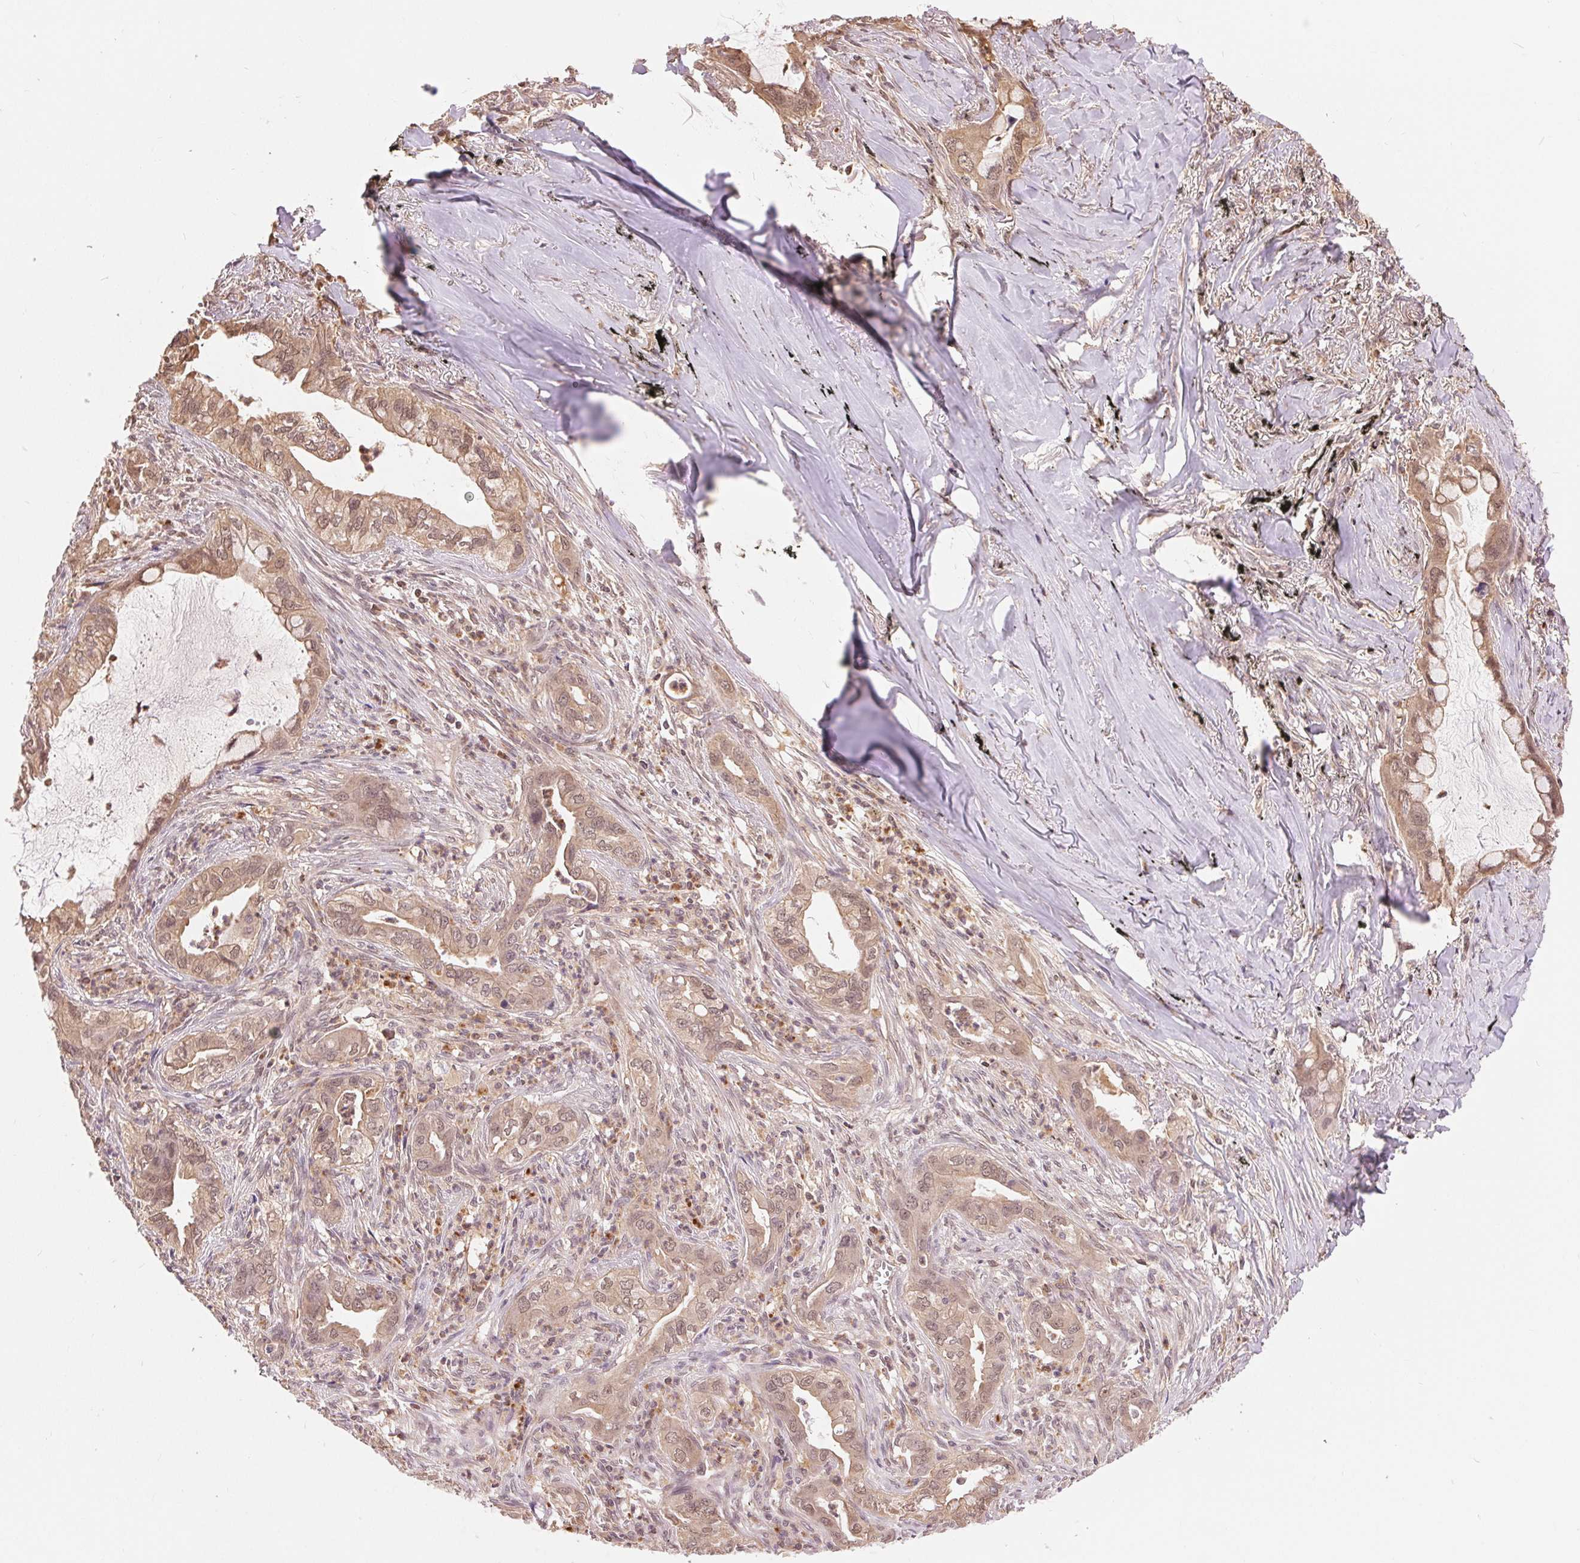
{"staining": {"intensity": "moderate", "quantity": ">75%", "location": "cytoplasmic/membranous,nuclear"}, "tissue": "lung cancer", "cell_type": "Tumor cells", "image_type": "cancer", "snomed": [{"axis": "morphology", "description": "Adenocarcinoma, NOS"}, {"axis": "topography", "description": "Lung"}], "caption": "Immunohistochemical staining of adenocarcinoma (lung) displays medium levels of moderate cytoplasmic/membranous and nuclear positivity in approximately >75% of tumor cells.", "gene": "TMEM273", "patient": {"sex": "male", "age": 65}}